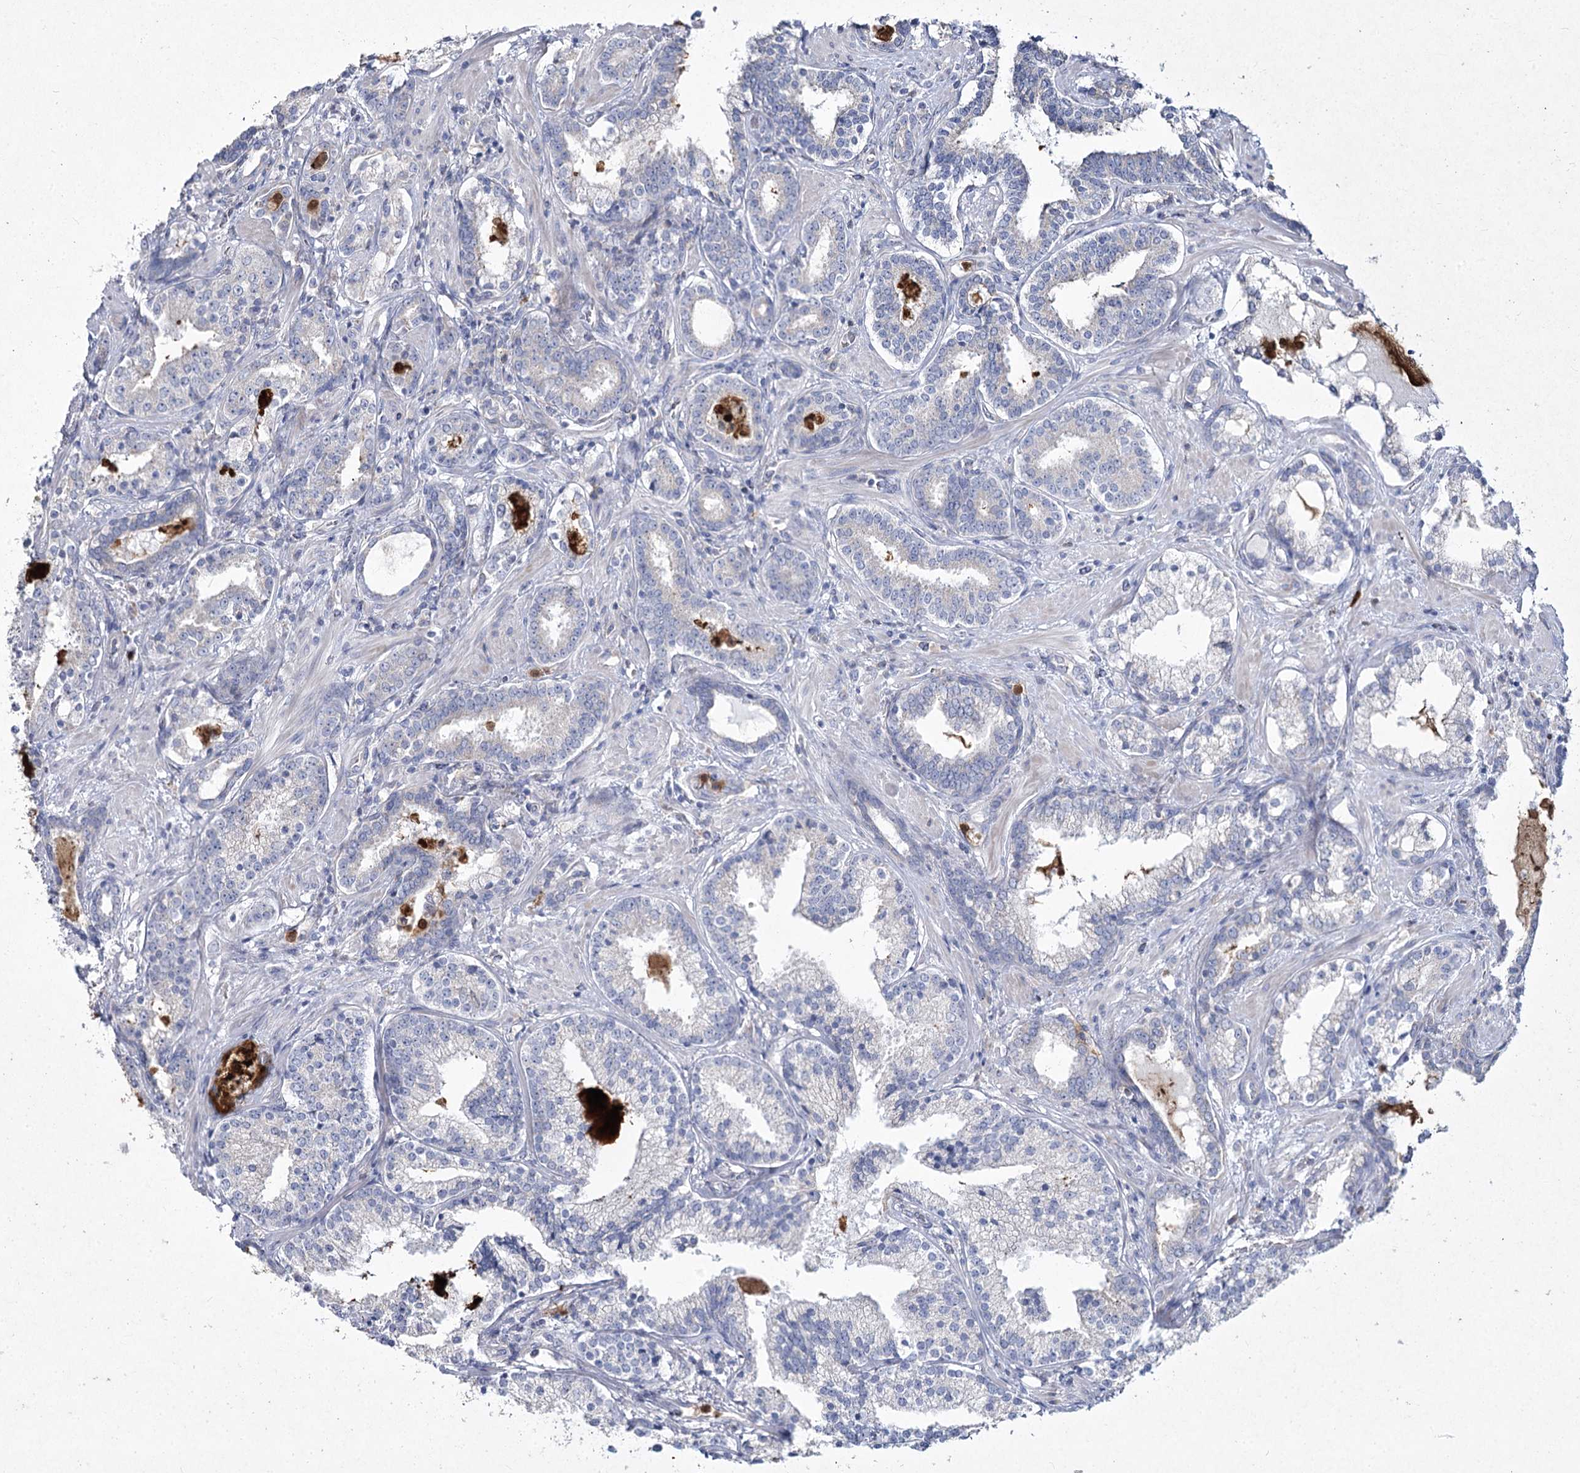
{"staining": {"intensity": "negative", "quantity": "none", "location": "none"}, "tissue": "prostate cancer", "cell_type": "Tumor cells", "image_type": "cancer", "snomed": [{"axis": "morphology", "description": "Adenocarcinoma, High grade"}, {"axis": "topography", "description": "Prostate"}], "caption": "This is an IHC histopathology image of human prostate cancer (adenocarcinoma (high-grade)). There is no expression in tumor cells.", "gene": "NIPAL4", "patient": {"sex": "male", "age": 58}}